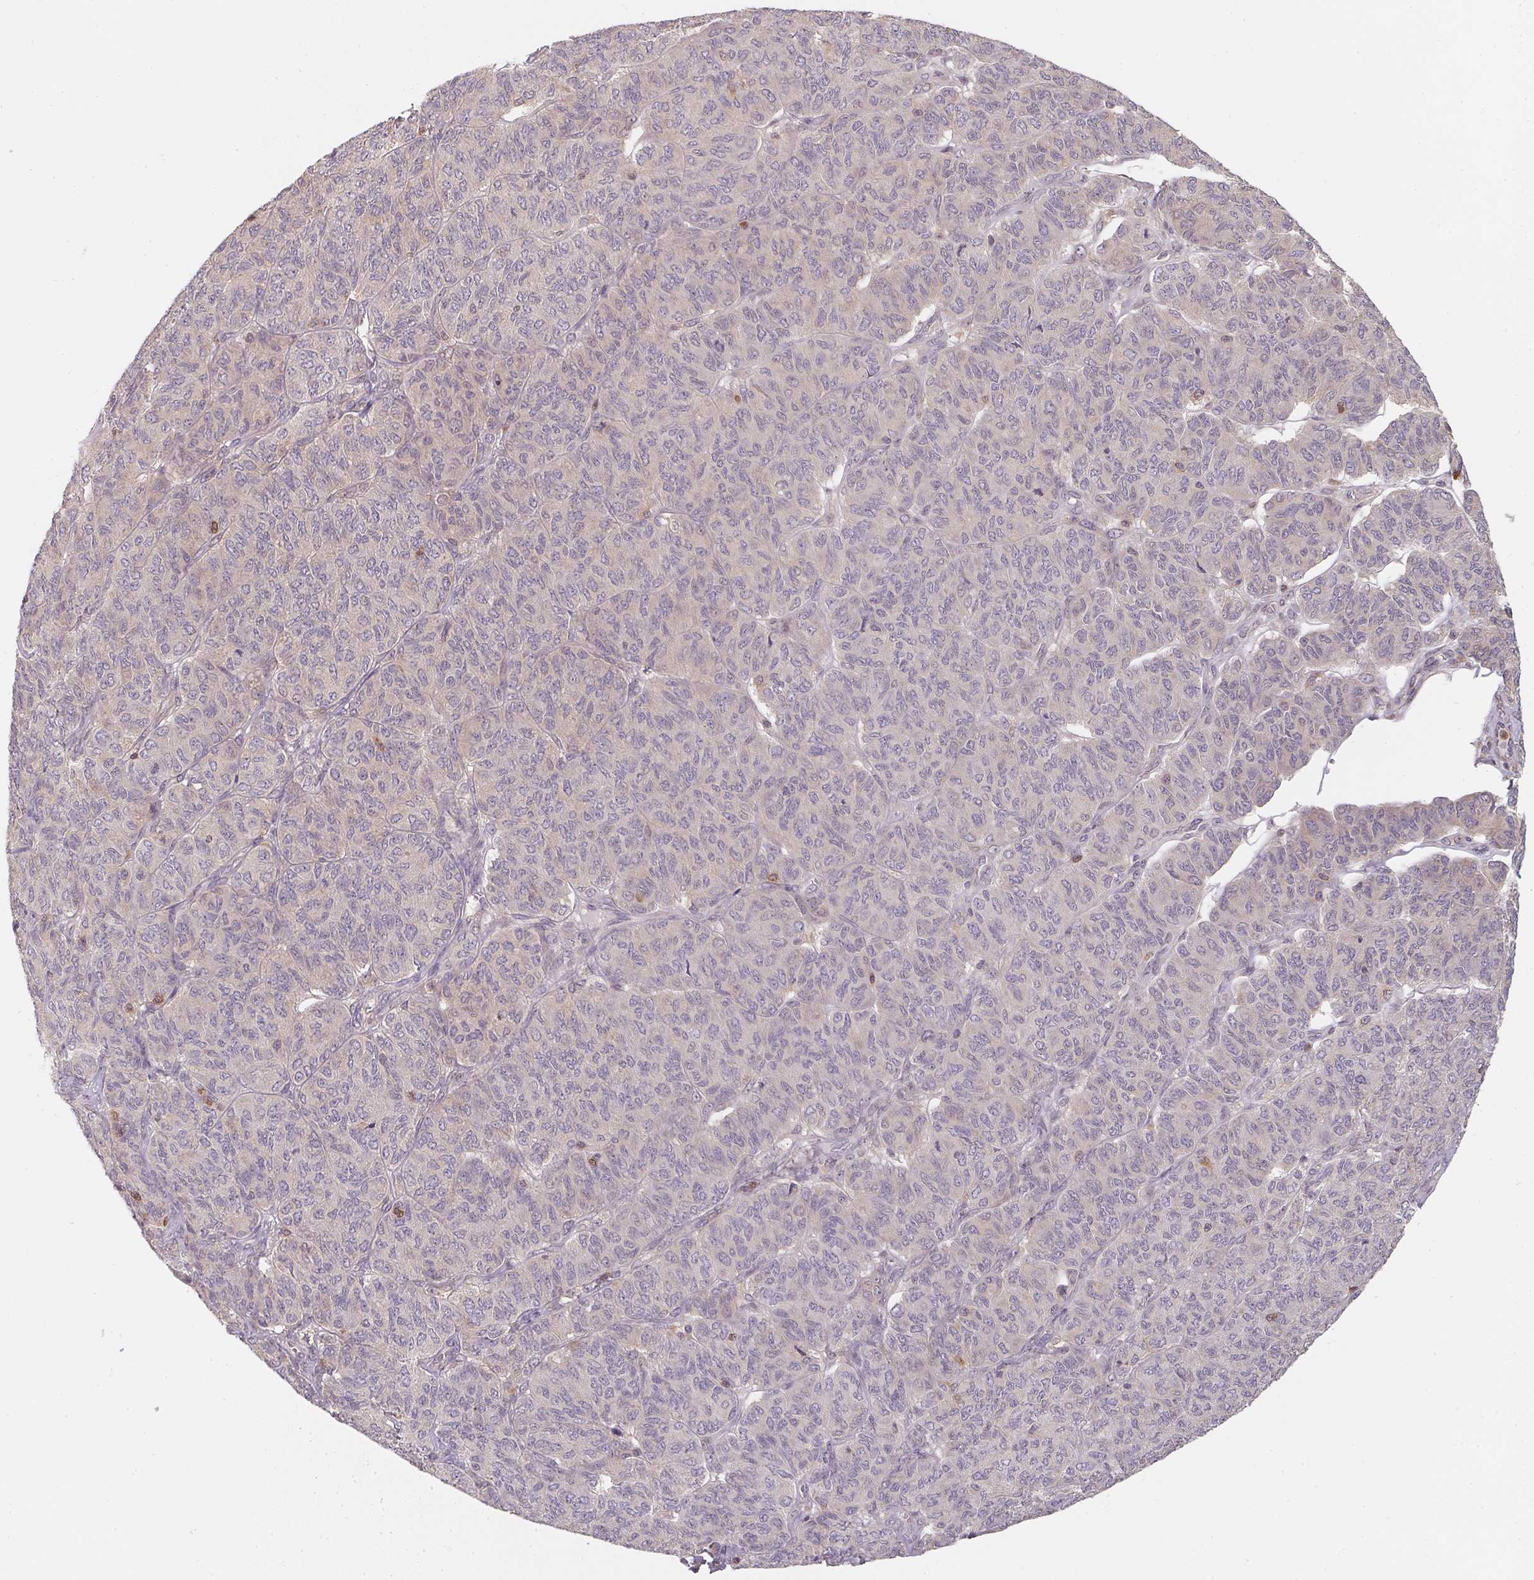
{"staining": {"intensity": "negative", "quantity": "none", "location": "none"}, "tissue": "ovarian cancer", "cell_type": "Tumor cells", "image_type": "cancer", "snomed": [{"axis": "morphology", "description": "Carcinoma, endometroid"}, {"axis": "topography", "description": "Ovary"}], "caption": "Immunohistochemical staining of endometroid carcinoma (ovarian) reveals no significant staining in tumor cells.", "gene": "ANKRD13A", "patient": {"sex": "female", "age": 80}}